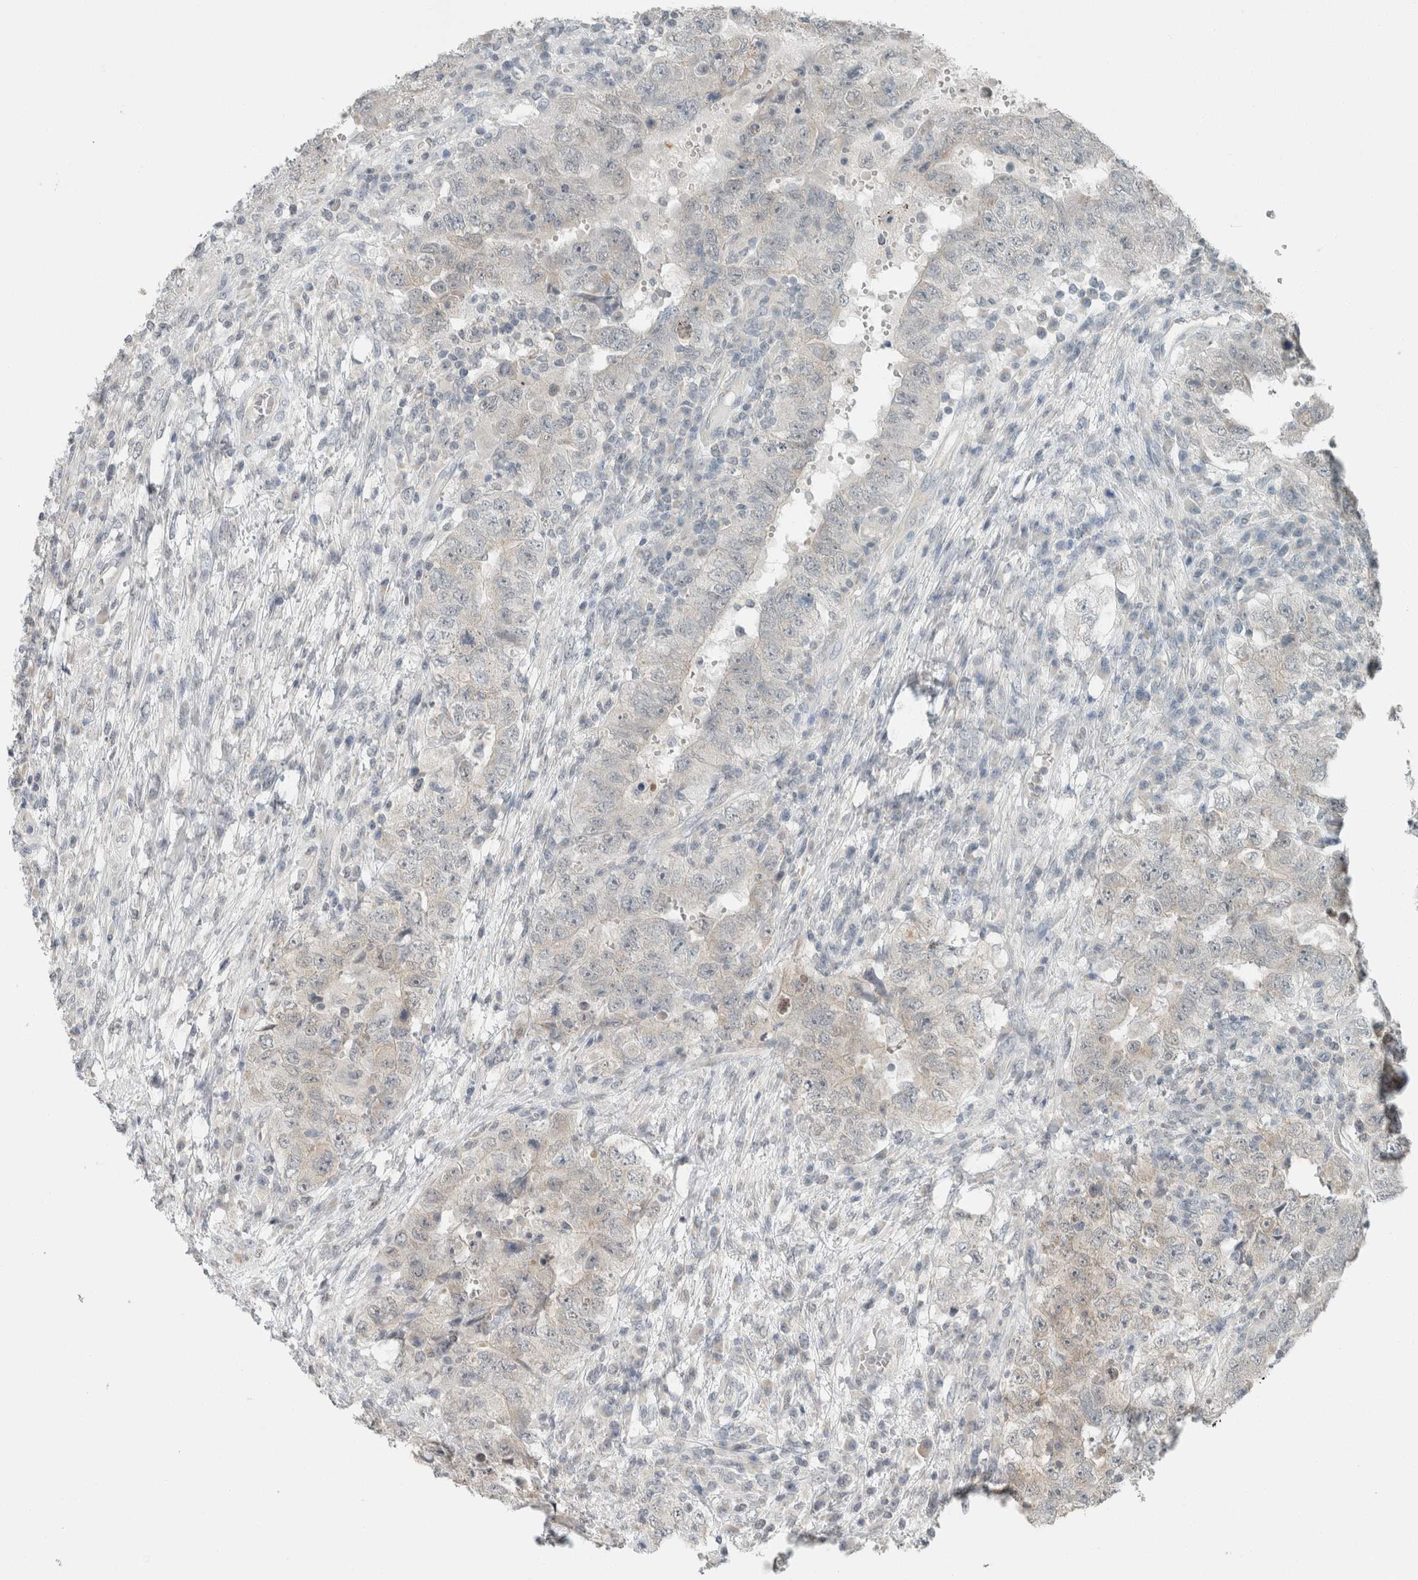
{"staining": {"intensity": "weak", "quantity": "<25%", "location": "cytoplasmic/membranous"}, "tissue": "testis cancer", "cell_type": "Tumor cells", "image_type": "cancer", "snomed": [{"axis": "morphology", "description": "Carcinoma, Embryonal, NOS"}, {"axis": "topography", "description": "Testis"}], "caption": "Image shows no protein expression in tumor cells of testis embryonal carcinoma tissue.", "gene": "TRIT1", "patient": {"sex": "male", "age": 26}}